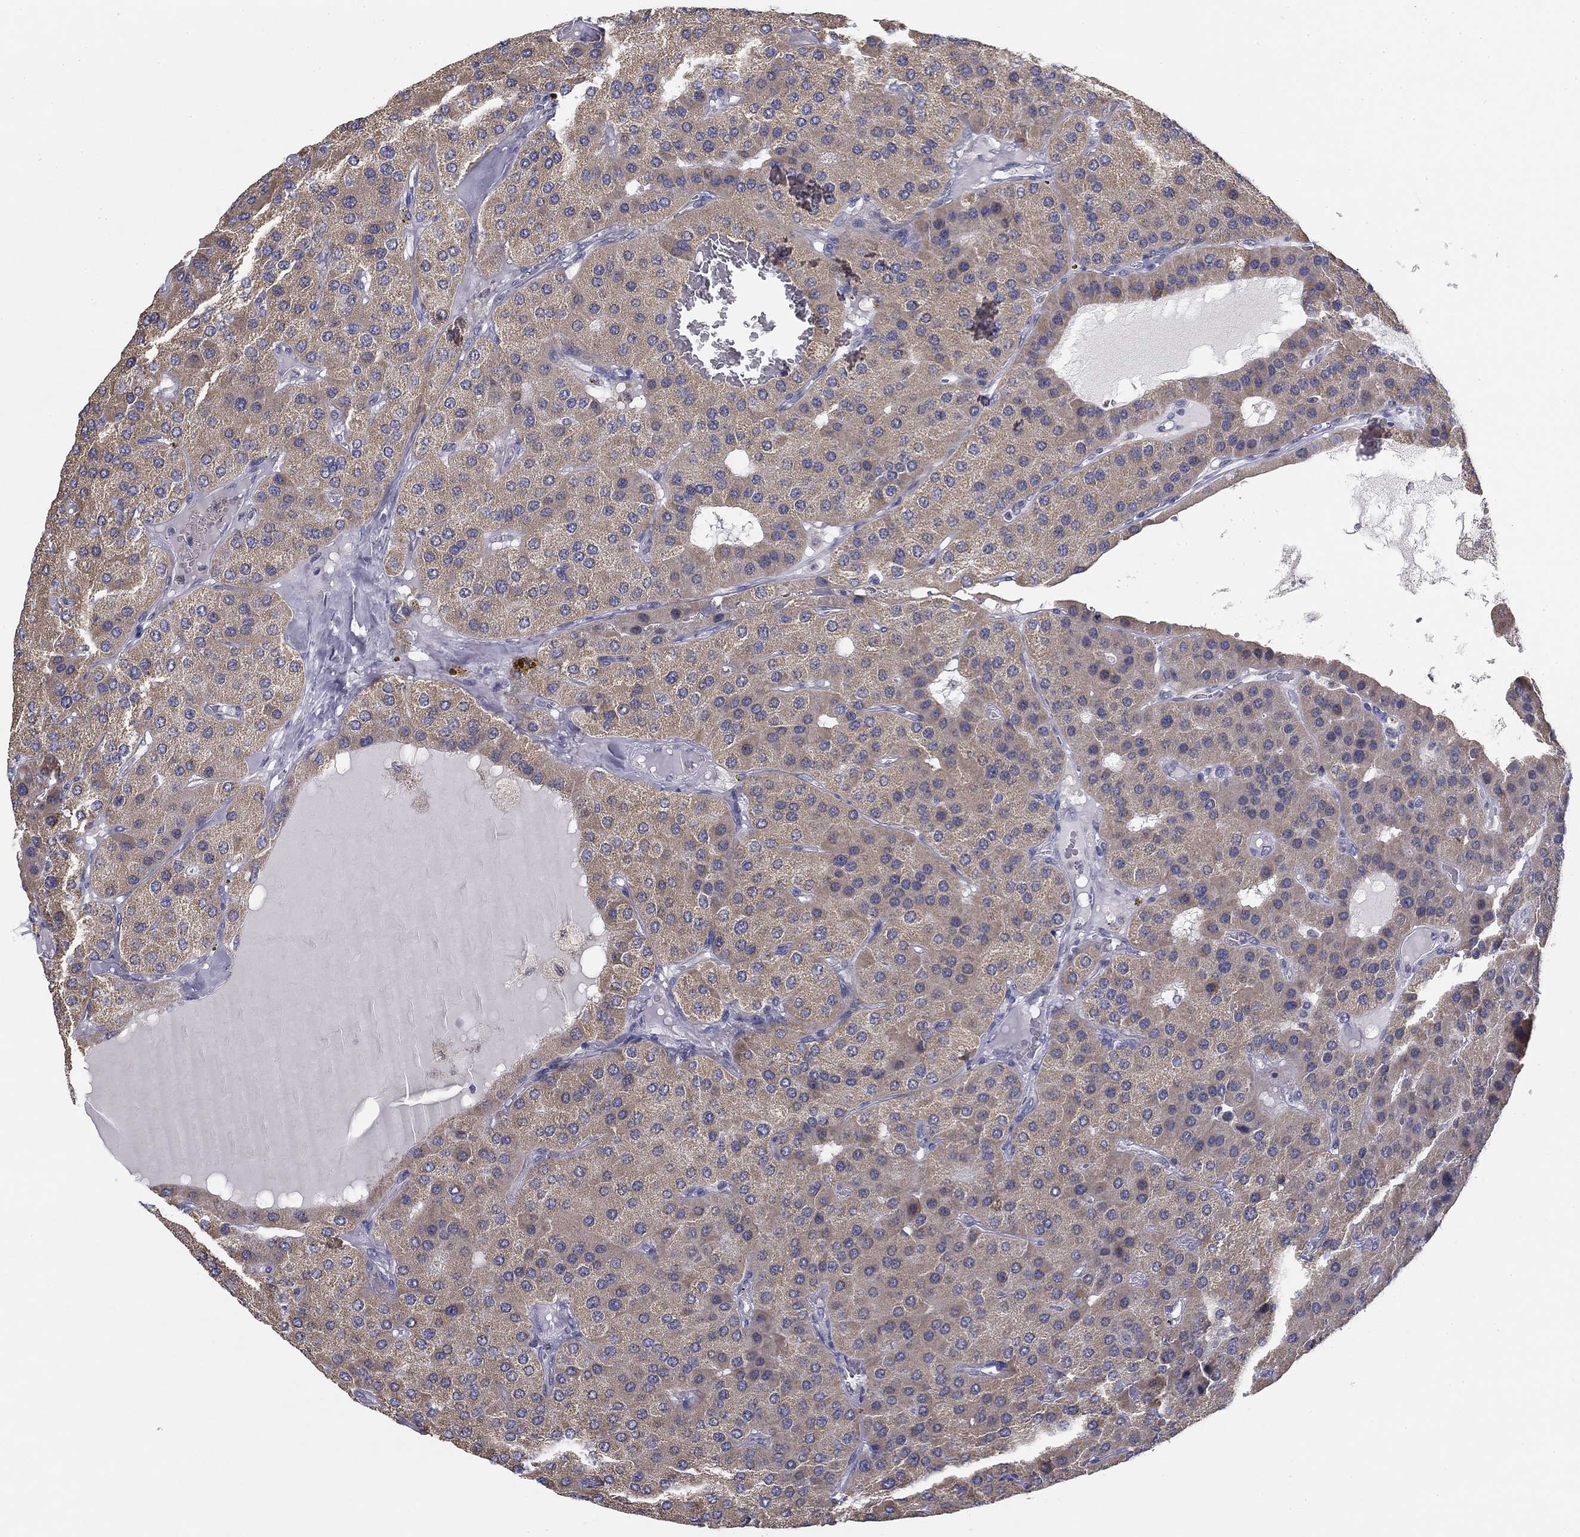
{"staining": {"intensity": "weak", "quantity": ">75%", "location": "cytoplasmic/membranous"}, "tissue": "parathyroid gland", "cell_type": "Glandular cells", "image_type": "normal", "snomed": [{"axis": "morphology", "description": "Normal tissue, NOS"}, {"axis": "morphology", "description": "Adenoma, NOS"}, {"axis": "topography", "description": "Parathyroid gland"}], "caption": "Protein expression analysis of unremarkable parathyroid gland demonstrates weak cytoplasmic/membranous positivity in about >75% of glandular cells. The protein is stained brown, and the nuclei are stained in blue (DAB (3,3'-diaminobenzidine) IHC with brightfield microscopy, high magnification).", "gene": "SLC2A9", "patient": {"sex": "female", "age": 86}}